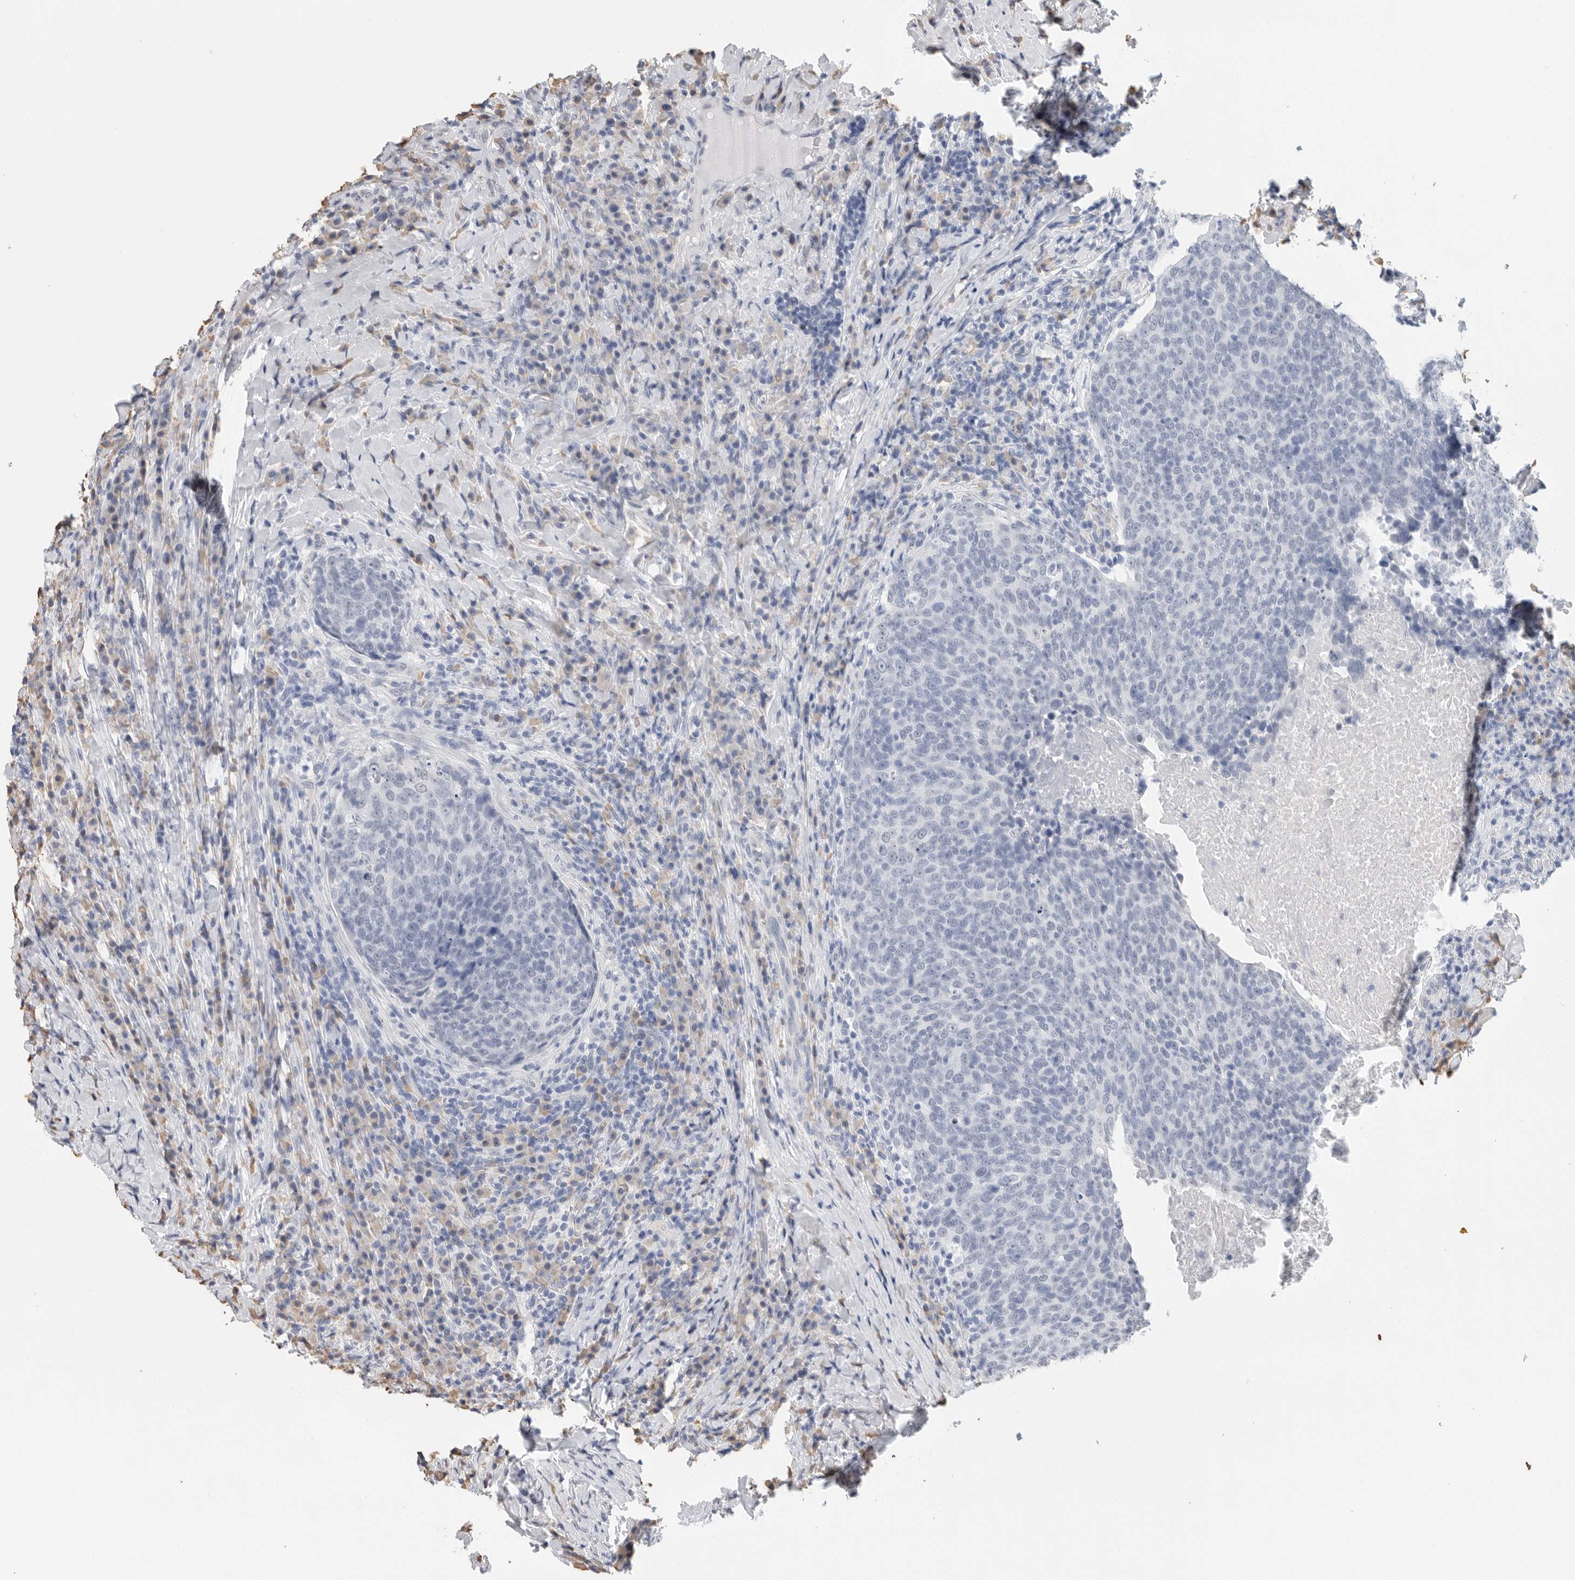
{"staining": {"intensity": "negative", "quantity": "none", "location": "none"}, "tissue": "head and neck cancer", "cell_type": "Tumor cells", "image_type": "cancer", "snomed": [{"axis": "morphology", "description": "Squamous cell carcinoma, NOS"}, {"axis": "morphology", "description": "Squamous cell carcinoma, metastatic, NOS"}, {"axis": "topography", "description": "Lymph node"}, {"axis": "topography", "description": "Head-Neck"}], "caption": "Head and neck squamous cell carcinoma was stained to show a protein in brown. There is no significant staining in tumor cells.", "gene": "ARHGEF10", "patient": {"sex": "male", "age": 62}}